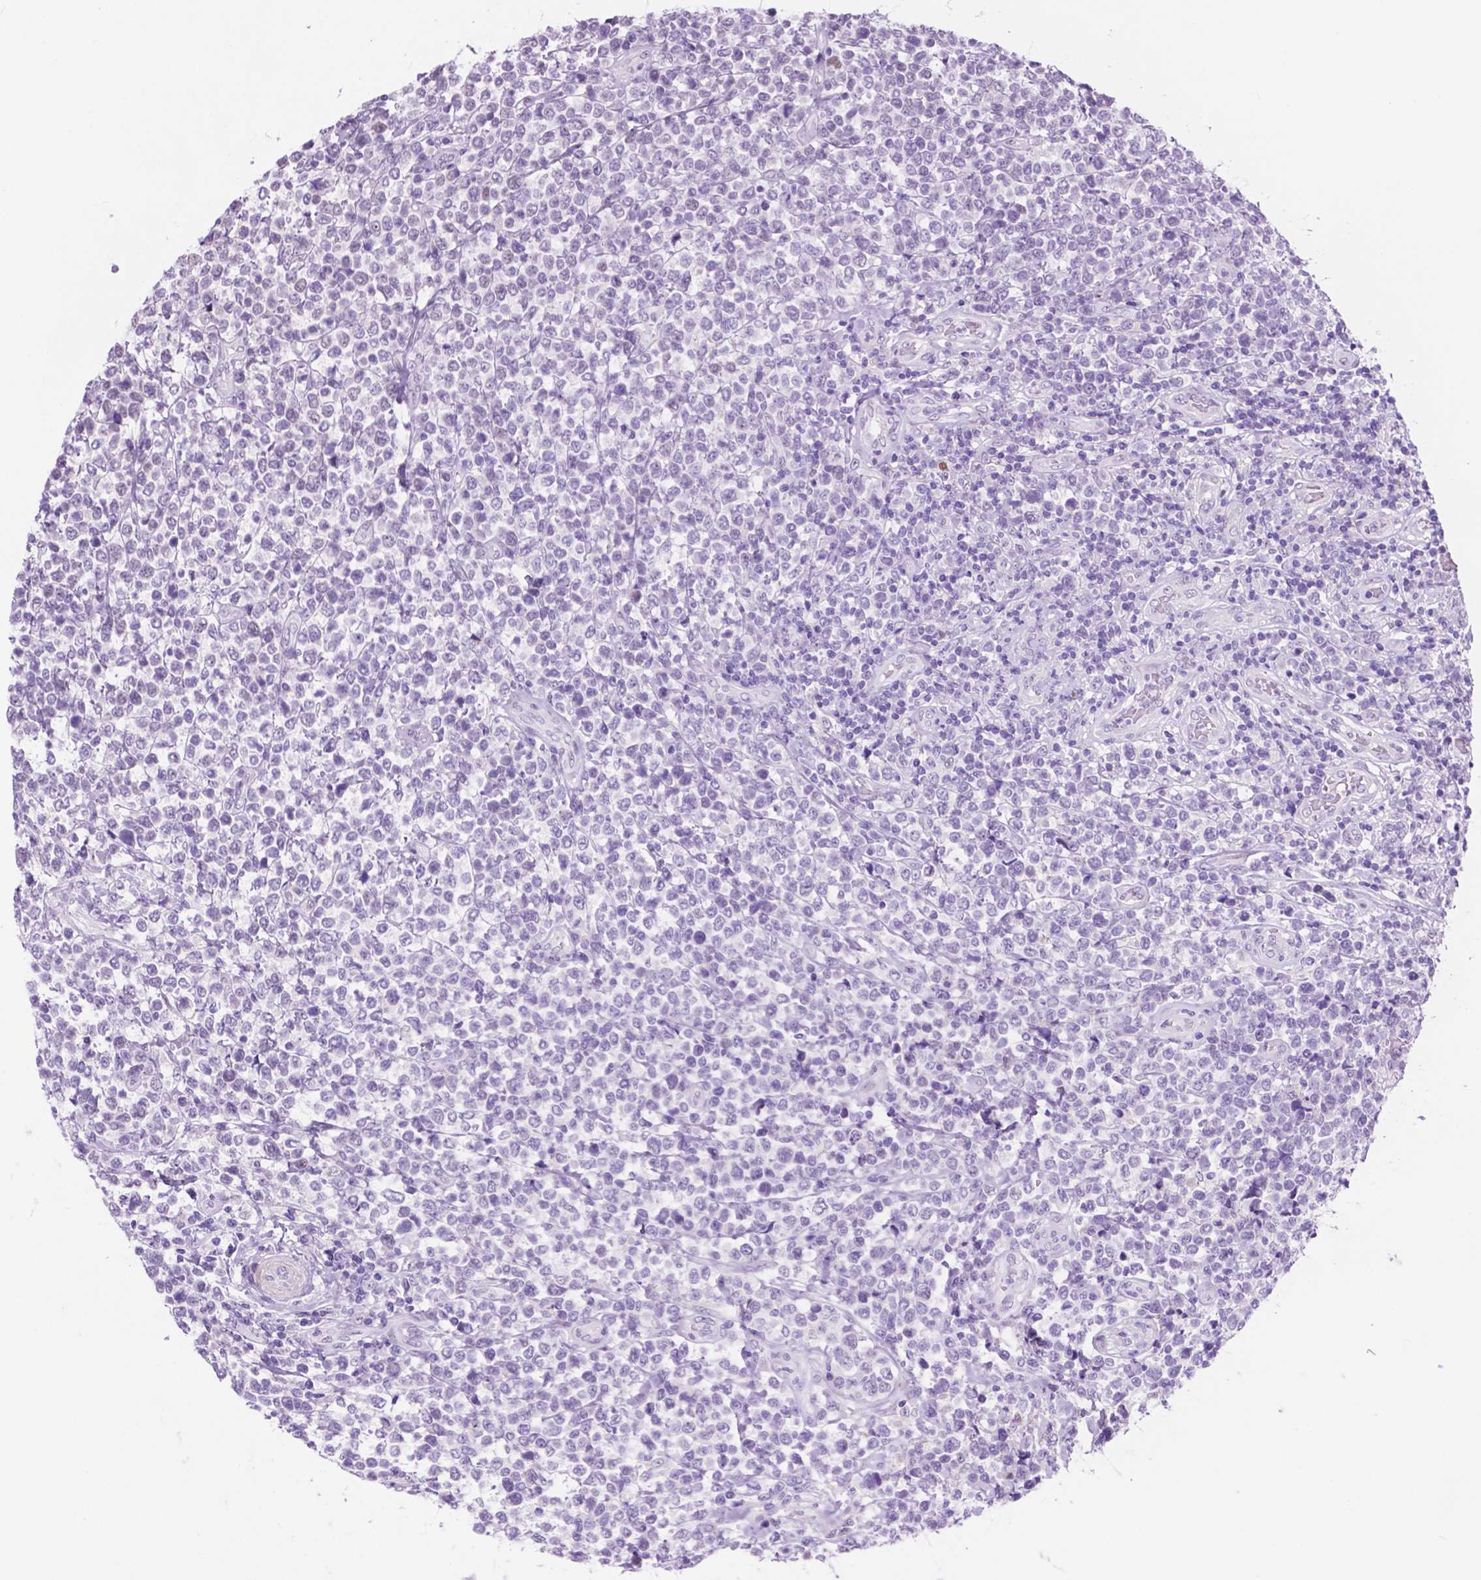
{"staining": {"intensity": "negative", "quantity": "none", "location": "none"}, "tissue": "lymphoma", "cell_type": "Tumor cells", "image_type": "cancer", "snomed": [{"axis": "morphology", "description": "Malignant lymphoma, non-Hodgkin's type, High grade"}, {"axis": "topography", "description": "Soft tissue"}], "caption": "Immunohistochemical staining of malignant lymphoma, non-Hodgkin's type (high-grade) displays no significant expression in tumor cells.", "gene": "ACY3", "patient": {"sex": "female", "age": 56}}